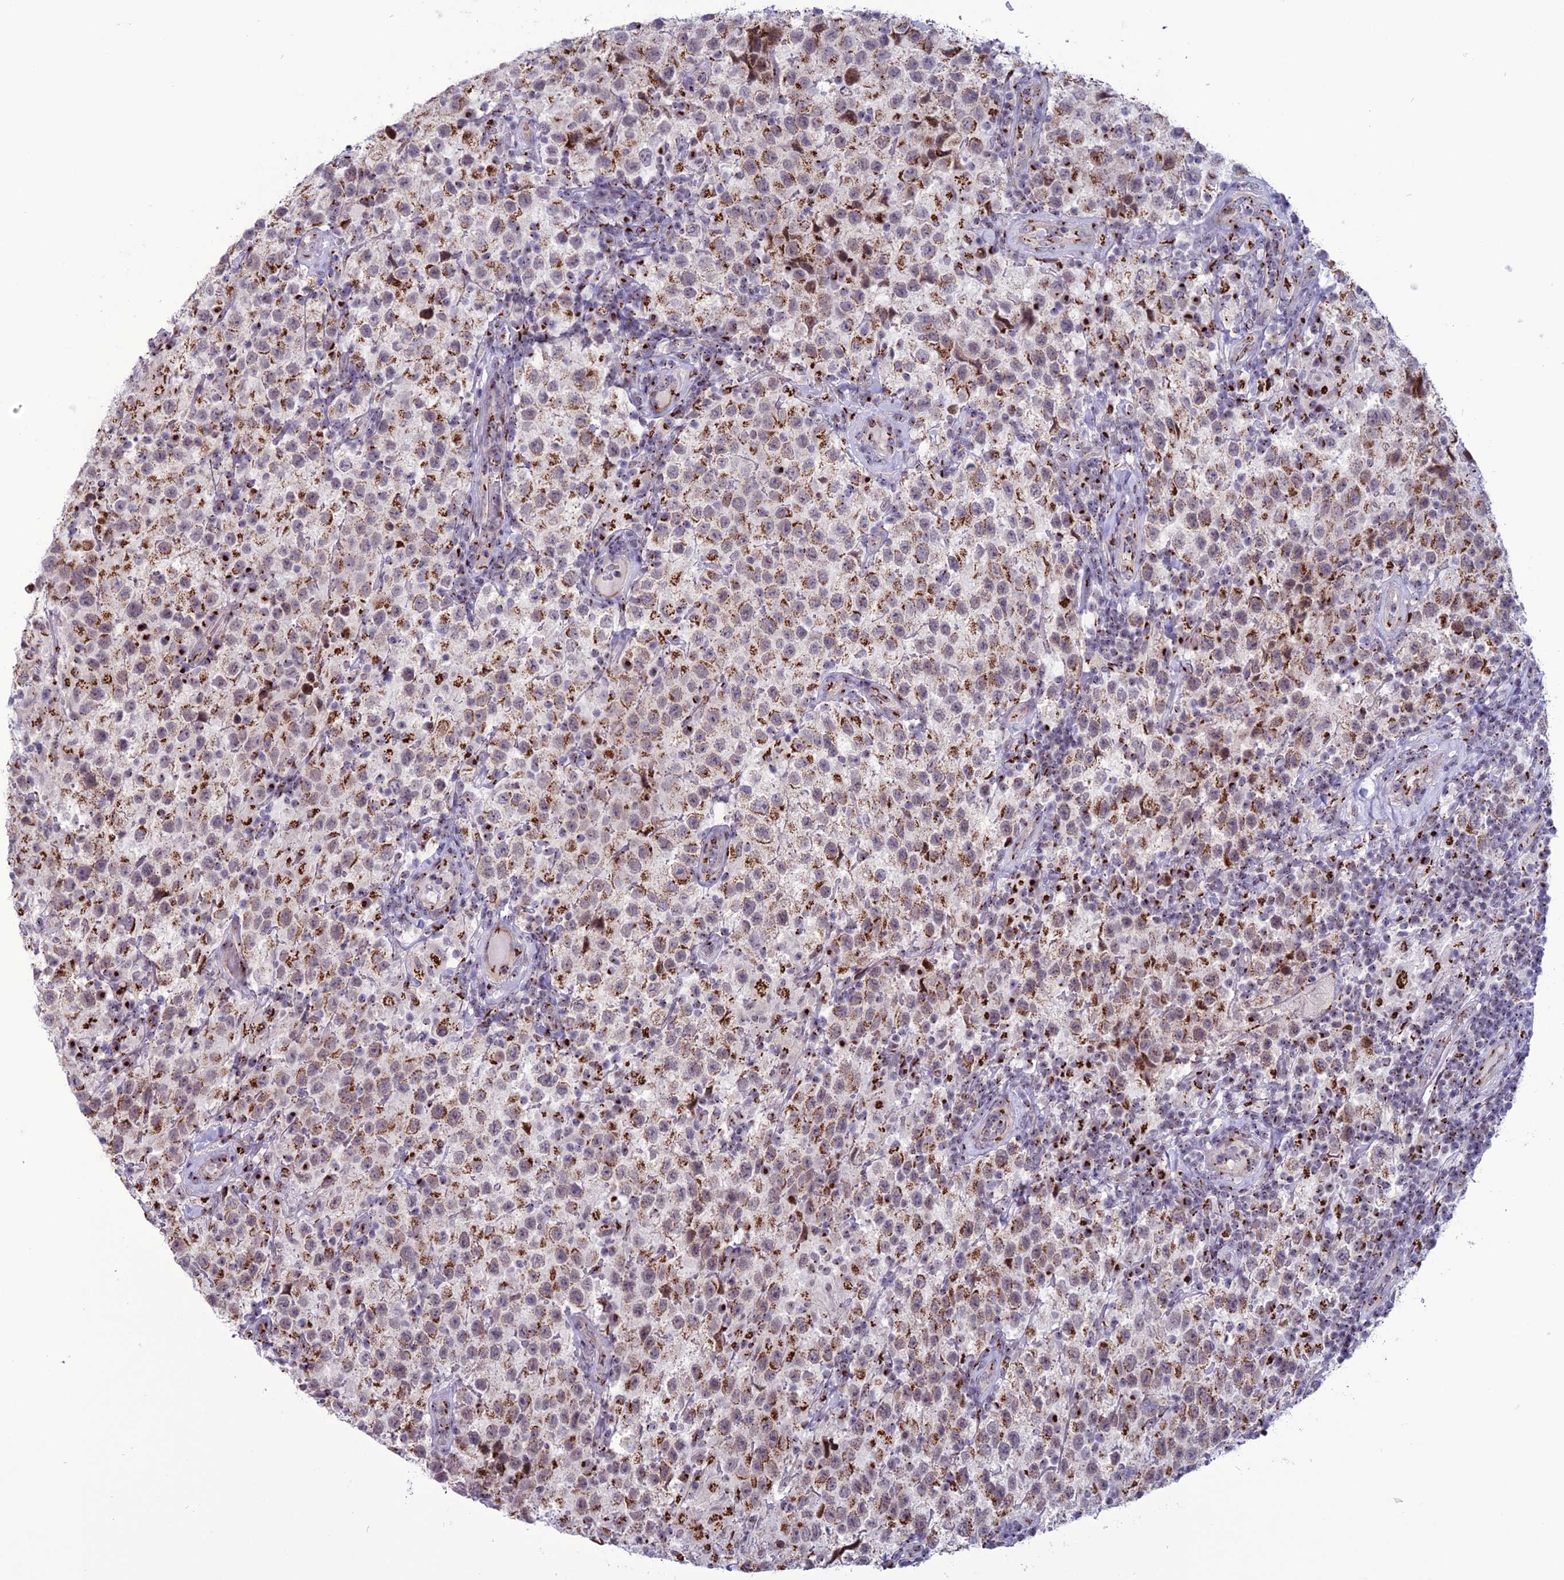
{"staining": {"intensity": "moderate", "quantity": ">75%", "location": "cytoplasmic/membranous"}, "tissue": "testis cancer", "cell_type": "Tumor cells", "image_type": "cancer", "snomed": [{"axis": "morphology", "description": "Seminoma, NOS"}, {"axis": "morphology", "description": "Carcinoma, Embryonal, NOS"}, {"axis": "topography", "description": "Testis"}], "caption": "Moderate cytoplasmic/membranous expression for a protein is seen in approximately >75% of tumor cells of testis embryonal carcinoma using immunohistochemistry.", "gene": "PLEKHA4", "patient": {"sex": "male", "age": 41}}